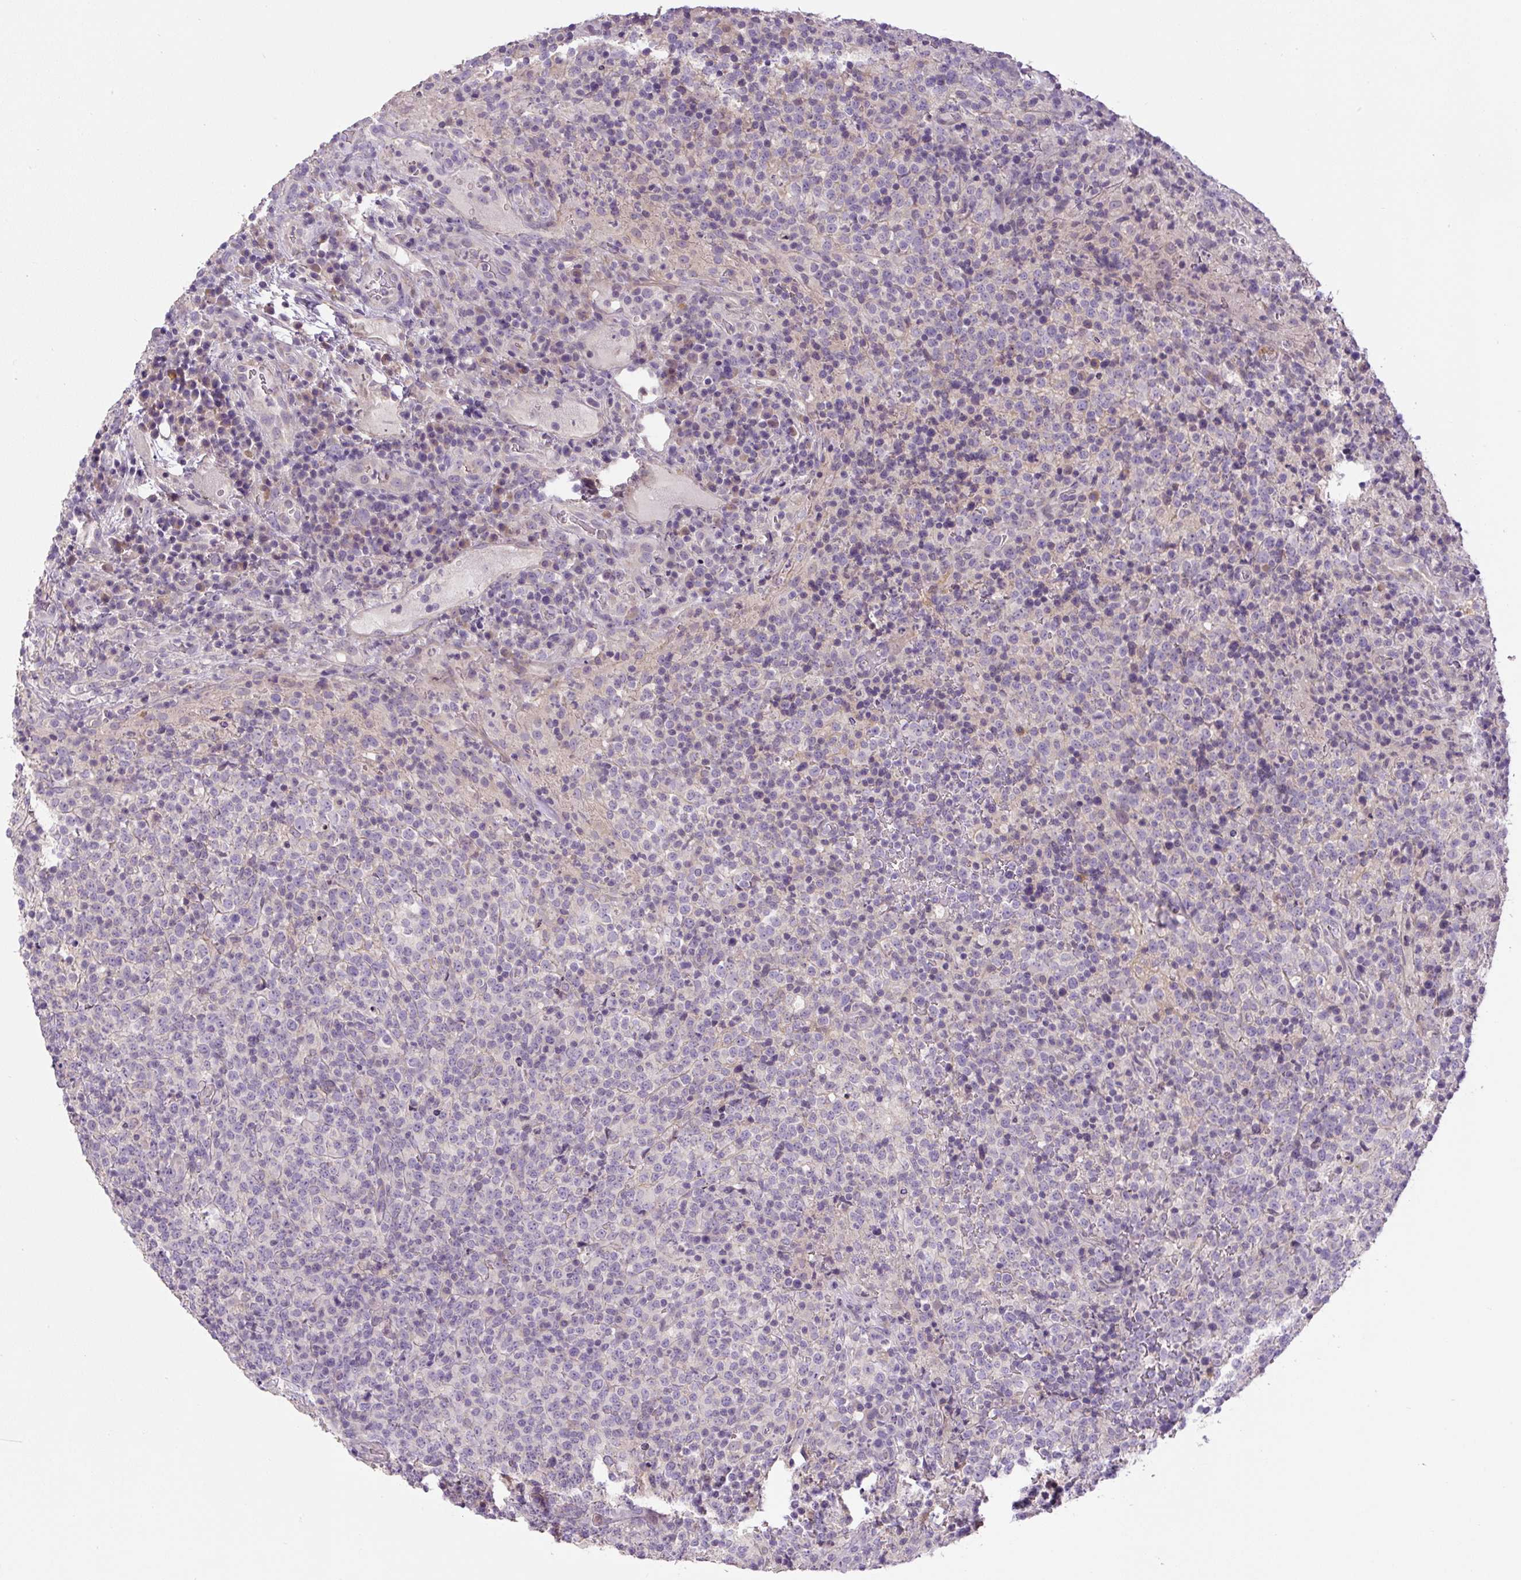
{"staining": {"intensity": "negative", "quantity": "none", "location": "none"}, "tissue": "lymphoma", "cell_type": "Tumor cells", "image_type": "cancer", "snomed": [{"axis": "morphology", "description": "Malignant lymphoma, non-Hodgkin's type, High grade"}, {"axis": "topography", "description": "Lymph node"}], "caption": "DAB (3,3'-diaminobenzidine) immunohistochemical staining of lymphoma displays no significant expression in tumor cells.", "gene": "UBL3", "patient": {"sex": "male", "age": 54}}